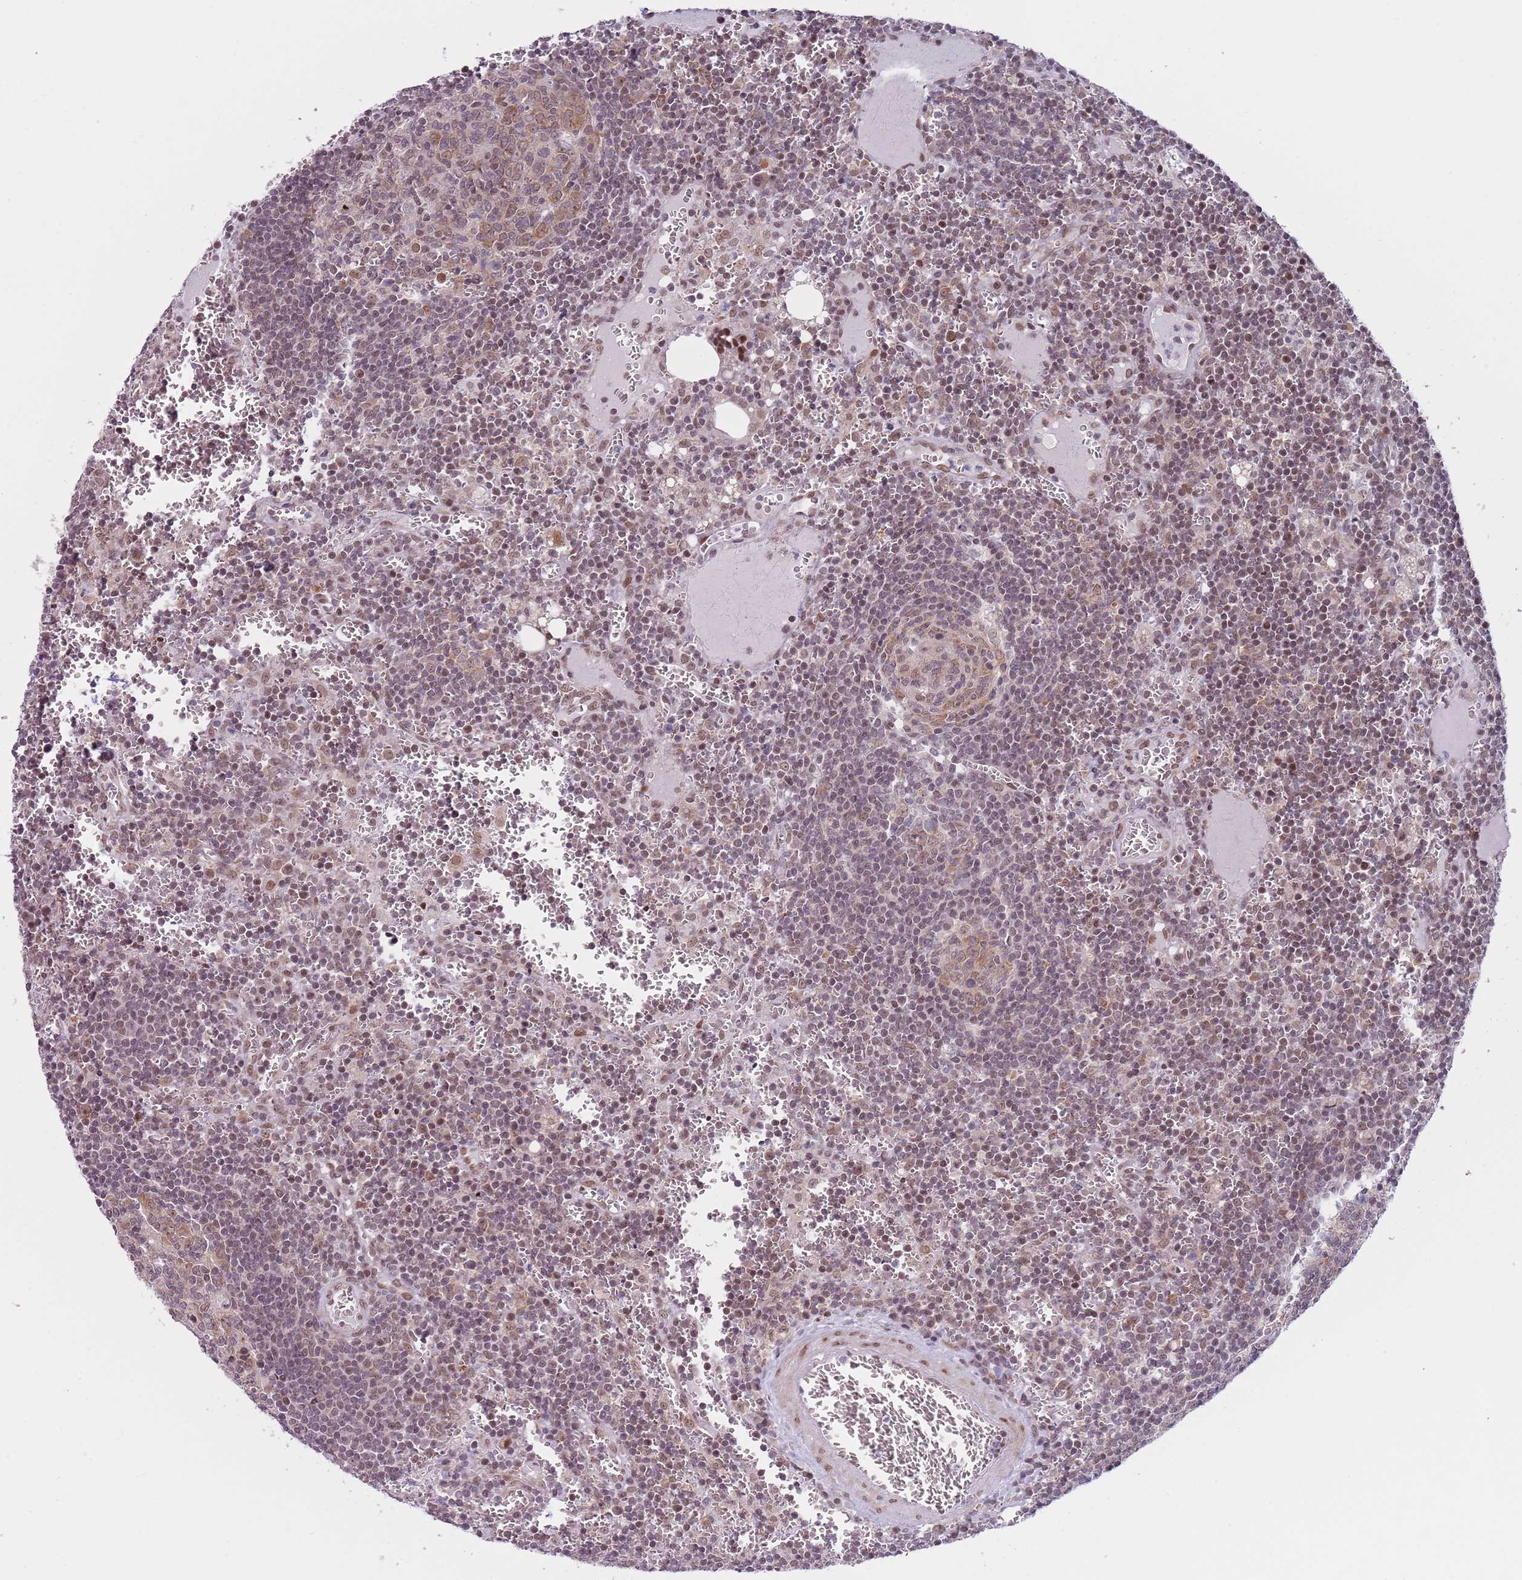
{"staining": {"intensity": "moderate", "quantity": "25%-75%", "location": "cytoplasmic/membranous,nuclear"}, "tissue": "lymph node", "cell_type": "Germinal center cells", "image_type": "normal", "snomed": [{"axis": "morphology", "description": "Normal tissue, NOS"}, {"axis": "topography", "description": "Lymph node"}], "caption": "A brown stain highlights moderate cytoplasmic/membranous,nuclear positivity of a protein in germinal center cells of benign lymph node. (DAB (3,3'-diaminobenzidine) IHC, brown staining for protein, blue staining for nuclei).", "gene": "SLC25A32", "patient": {"sex": "female", "age": 73}}